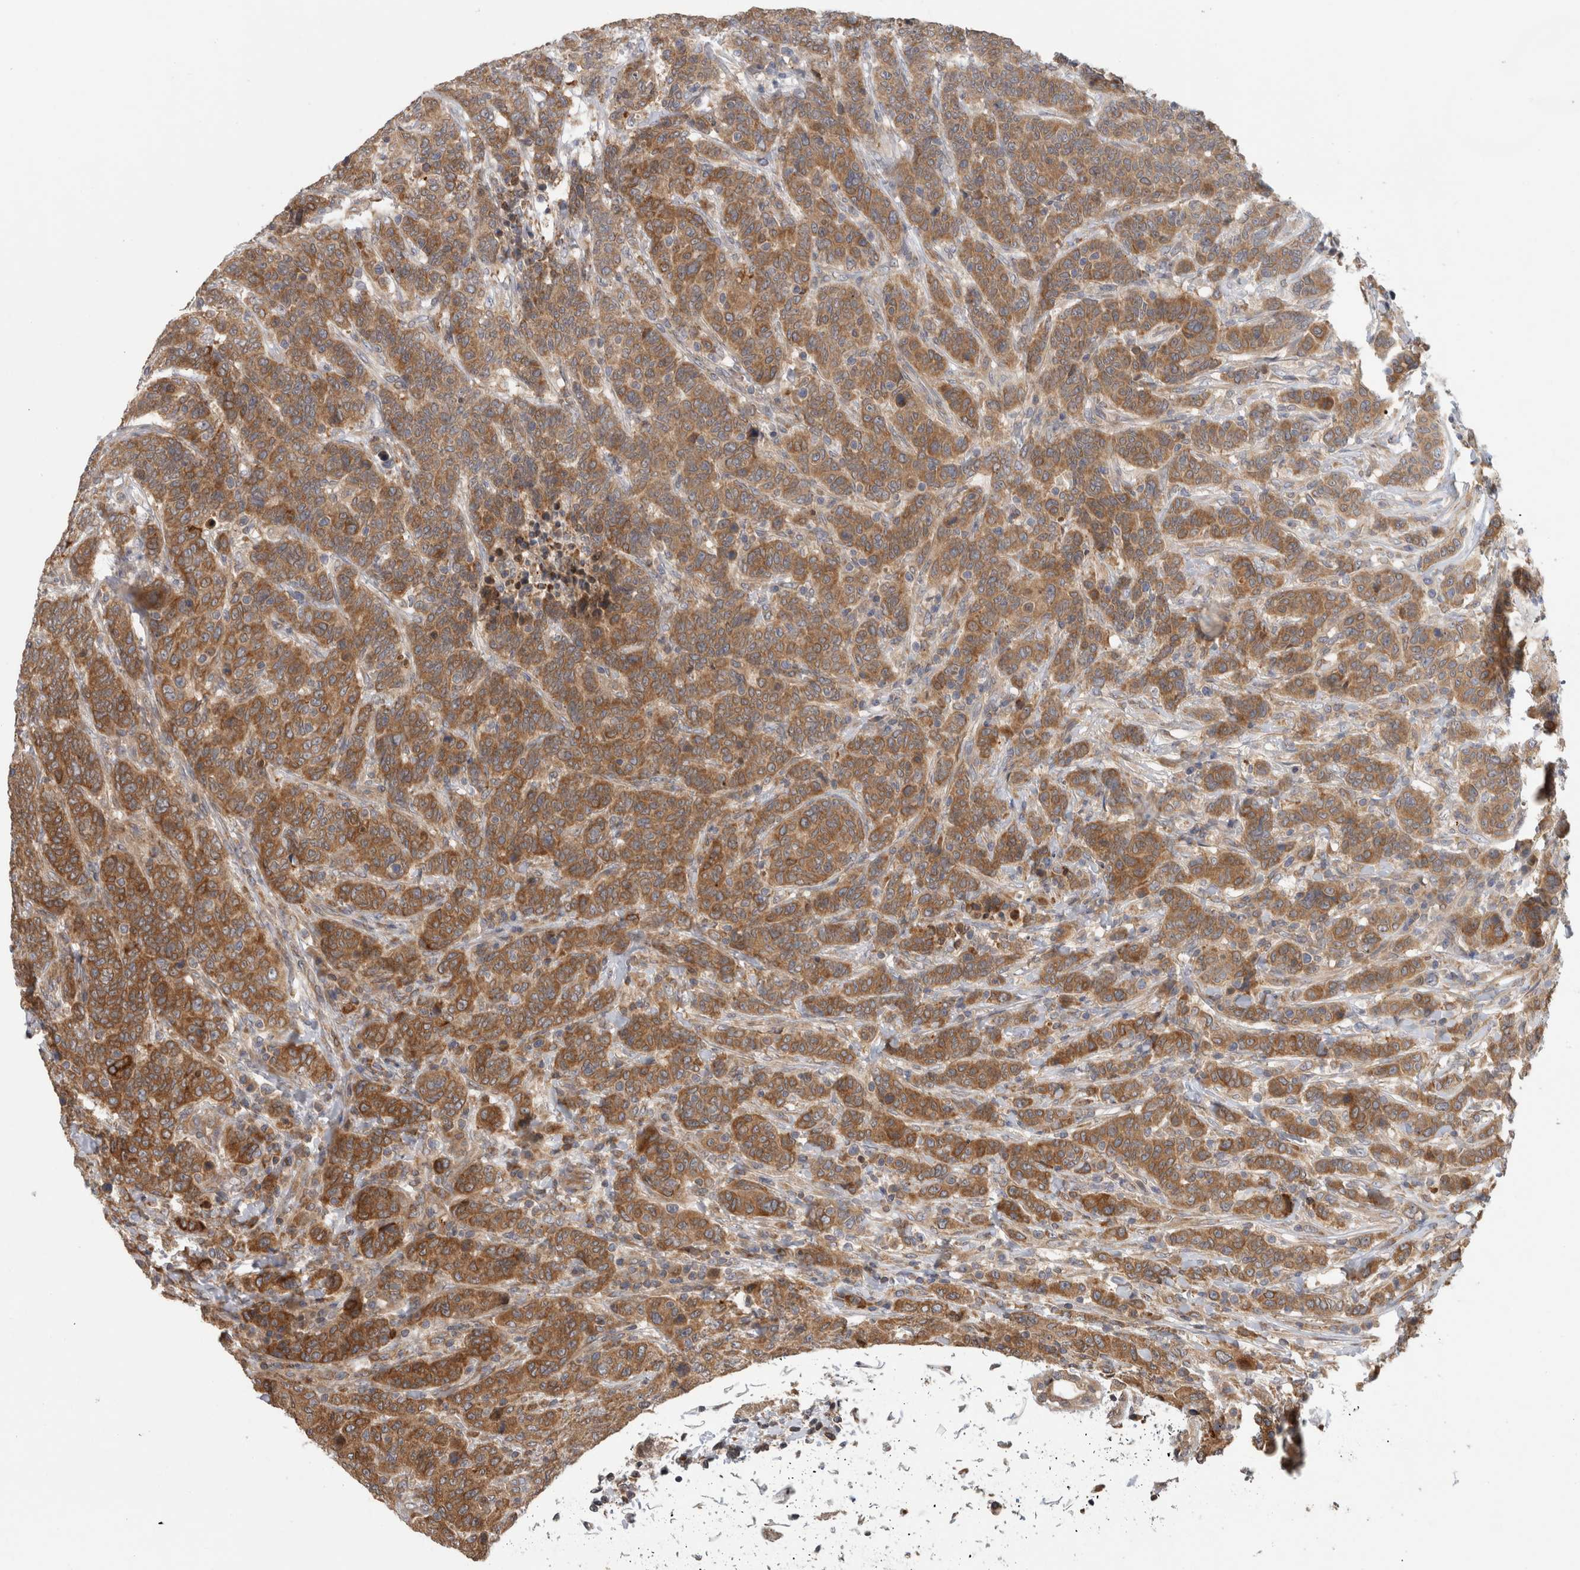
{"staining": {"intensity": "moderate", "quantity": ">75%", "location": "cytoplasmic/membranous"}, "tissue": "breast cancer", "cell_type": "Tumor cells", "image_type": "cancer", "snomed": [{"axis": "morphology", "description": "Duct carcinoma"}, {"axis": "topography", "description": "Breast"}], "caption": "IHC photomicrograph of neoplastic tissue: human breast cancer (infiltrating ductal carcinoma) stained using IHC exhibits medium levels of moderate protein expression localized specifically in the cytoplasmic/membranous of tumor cells, appearing as a cytoplasmic/membranous brown color.", "gene": "PARP6", "patient": {"sex": "female", "age": 37}}